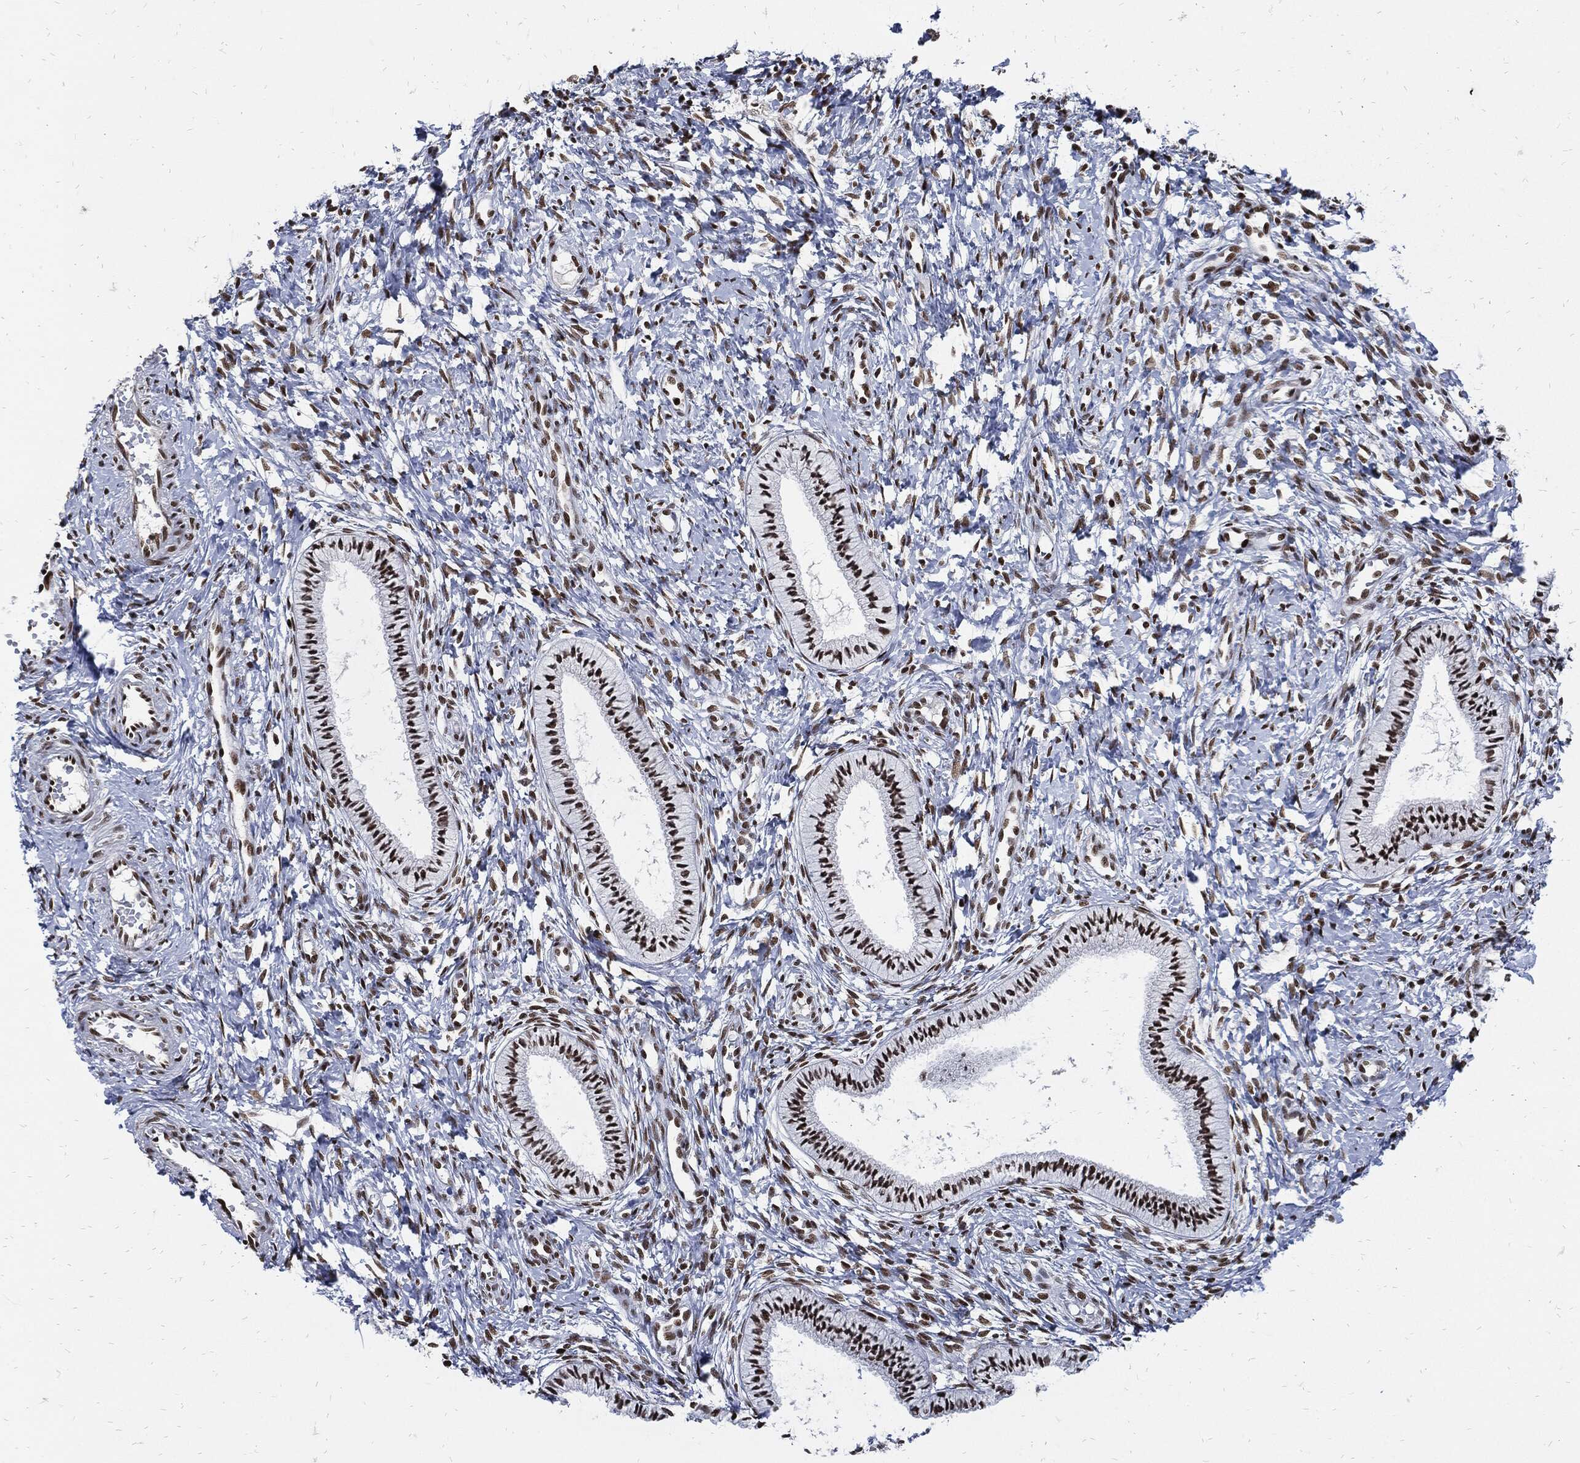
{"staining": {"intensity": "moderate", "quantity": "25%-75%", "location": "nuclear"}, "tissue": "cervix", "cell_type": "Glandular cells", "image_type": "normal", "snomed": [{"axis": "morphology", "description": "Normal tissue, NOS"}, {"axis": "topography", "description": "Cervix"}], "caption": "This is an image of immunohistochemistry (IHC) staining of benign cervix, which shows moderate expression in the nuclear of glandular cells.", "gene": "TERF2", "patient": {"sex": "female", "age": 39}}